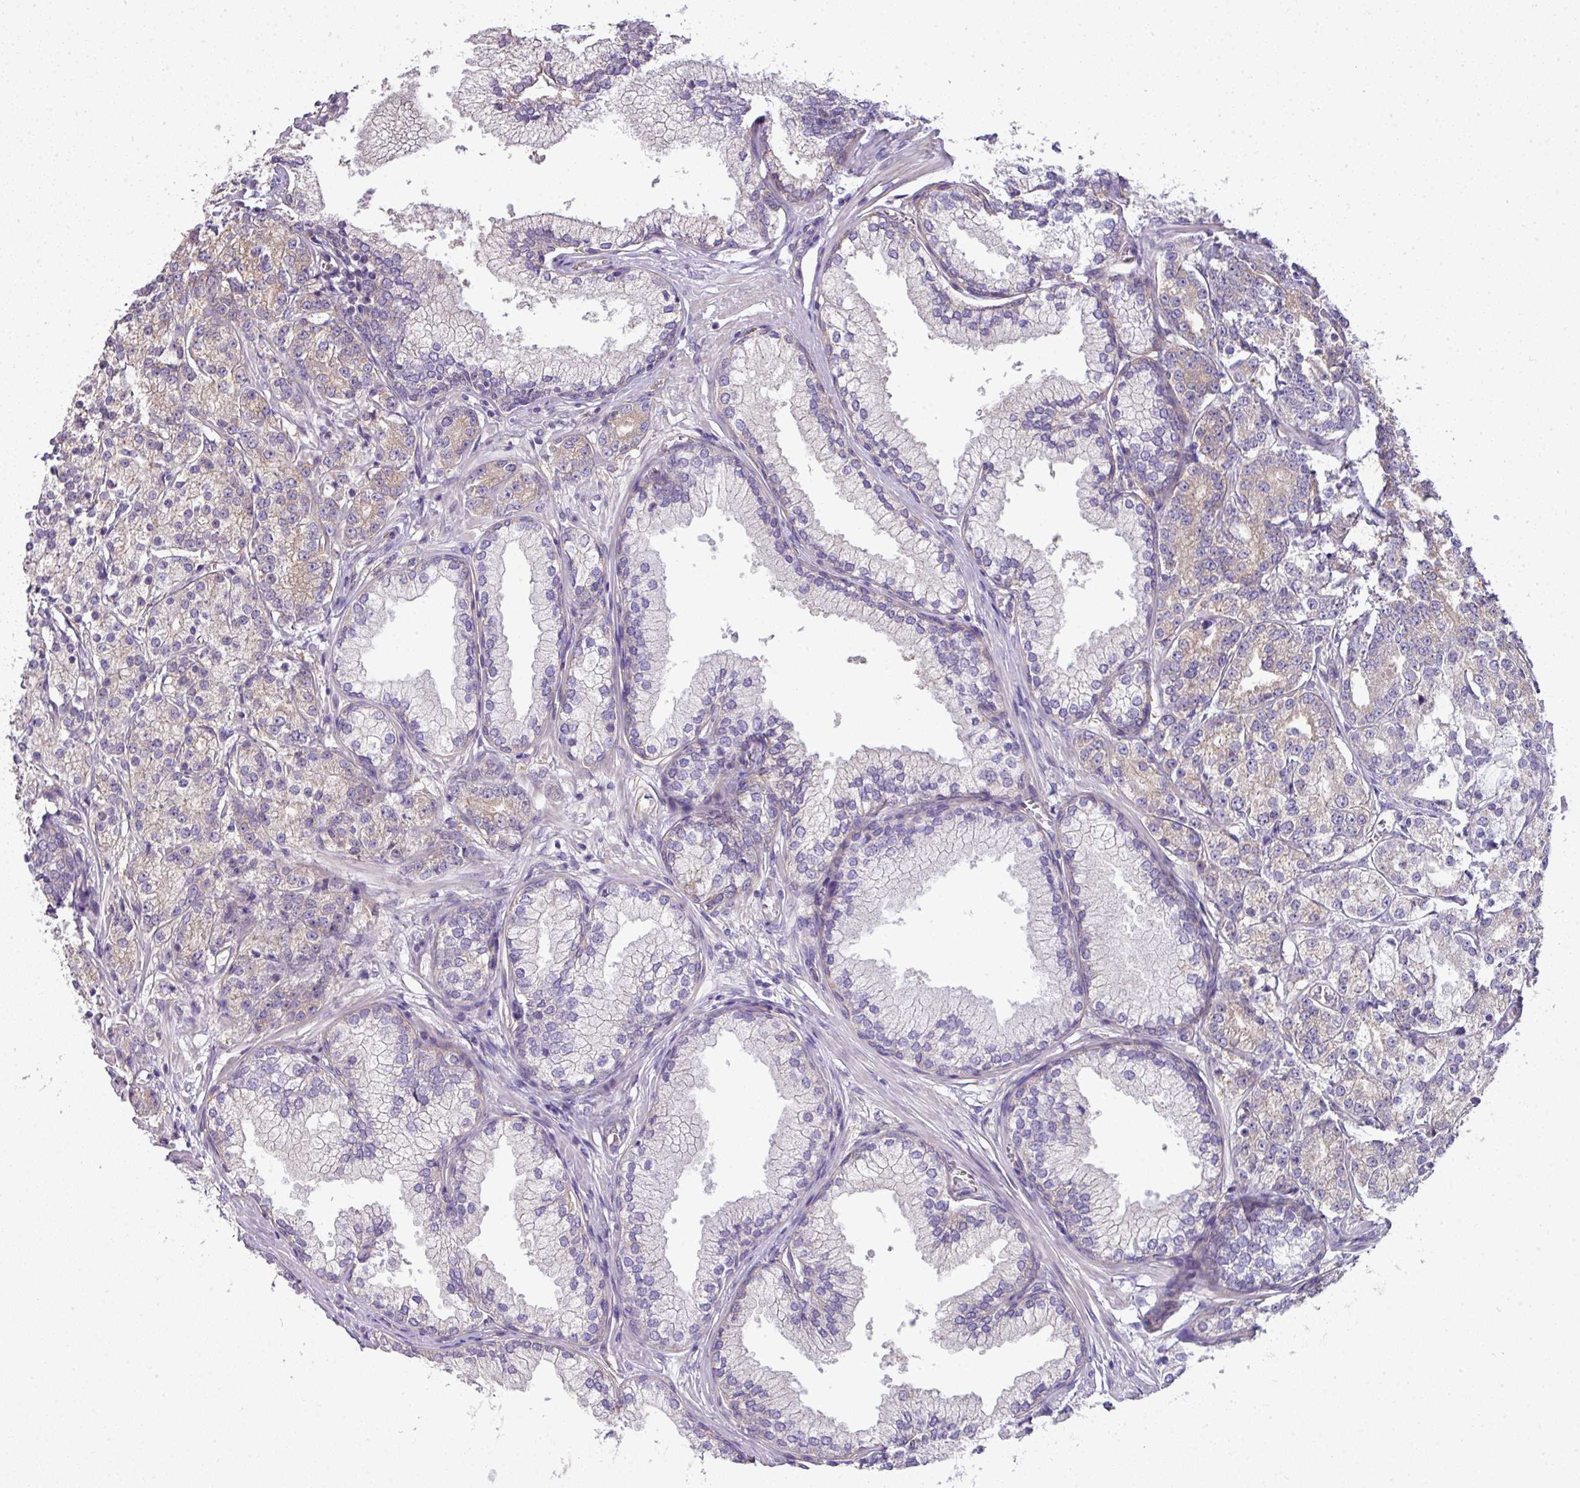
{"staining": {"intensity": "weak", "quantity": "<25%", "location": "cytoplasmic/membranous"}, "tissue": "prostate cancer", "cell_type": "Tumor cells", "image_type": "cancer", "snomed": [{"axis": "morphology", "description": "Adenocarcinoma, High grade"}, {"axis": "topography", "description": "Prostate"}], "caption": "Tumor cells are negative for brown protein staining in high-grade adenocarcinoma (prostate).", "gene": "PALS2", "patient": {"sex": "male", "age": 69}}